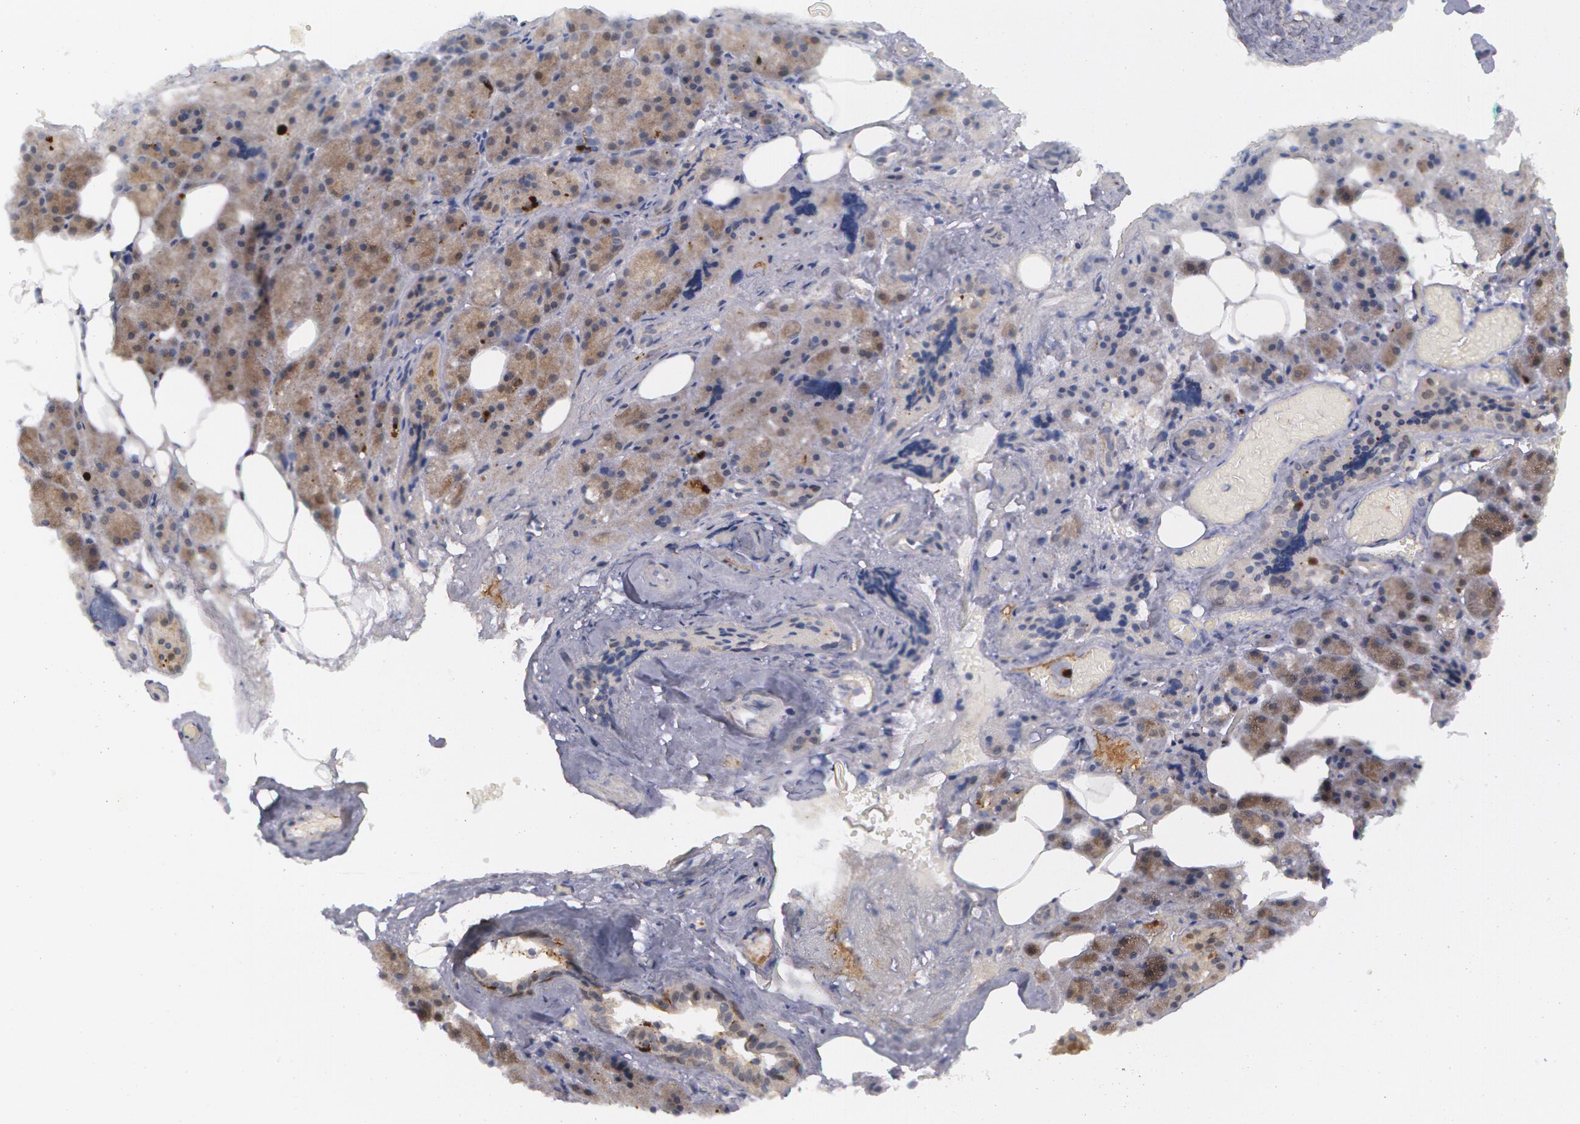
{"staining": {"intensity": "moderate", "quantity": ">75%", "location": "cytoplasmic/membranous"}, "tissue": "salivary gland", "cell_type": "Glandular cells", "image_type": "normal", "snomed": [{"axis": "morphology", "description": "Normal tissue, NOS"}, {"axis": "topography", "description": "Salivary gland"}], "caption": "Immunohistochemical staining of benign human salivary gland shows >75% levels of moderate cytoplasmic/membranous protein expression in approximately >75% of glandular cells.", "gene": "SYK", "patient": {"sex": "female", "age": 55}}